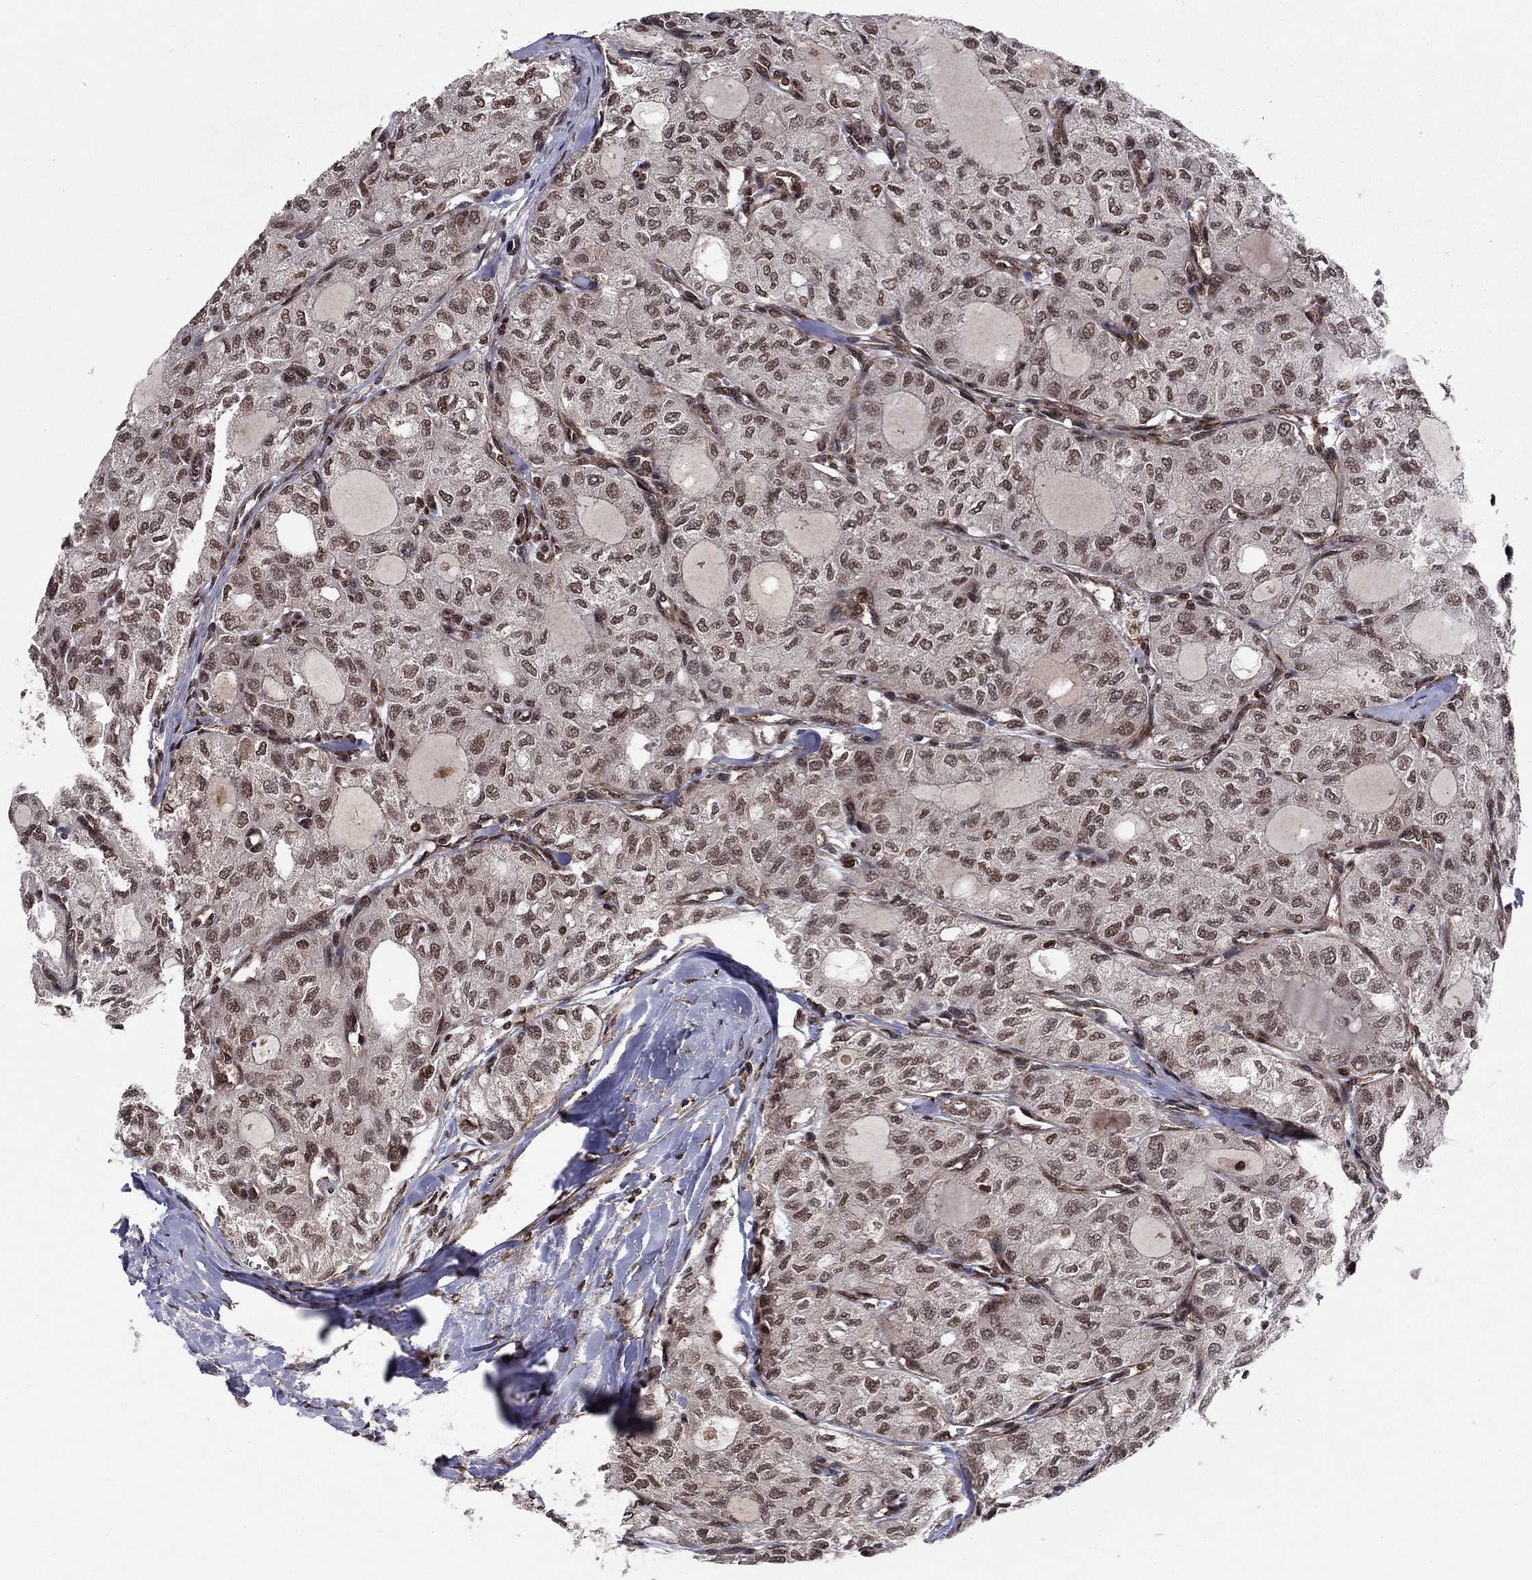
{"staining": {"intensity": "moderate", "quantity": "25%-75%", "location": "nuclear"}, "tissue": "thyroid cancer", "cell_type": "Tumor cells", "image_type": "cancer", "snomed": [{"axis": "morphology", "description": "Follicular adenoma carcinoma, NOS"}, {"axis": "topography", "description": "Thyroid gland"}], "caption": "The image demonstrates immunohistochemical staining of thyroid follicular adenoma carcinoma. There is moderate nuclear staining is appreciated in approximately 25%-75% of tumor cells. The staining is performed using DAB (3,3'-diaminobenzidine) brown chromogen to label protein expression. The nuclei are counter-stained blue using hematoxylin.", "gene": "SSX2IP", "patient": {"sex": "male", "age": 75}}